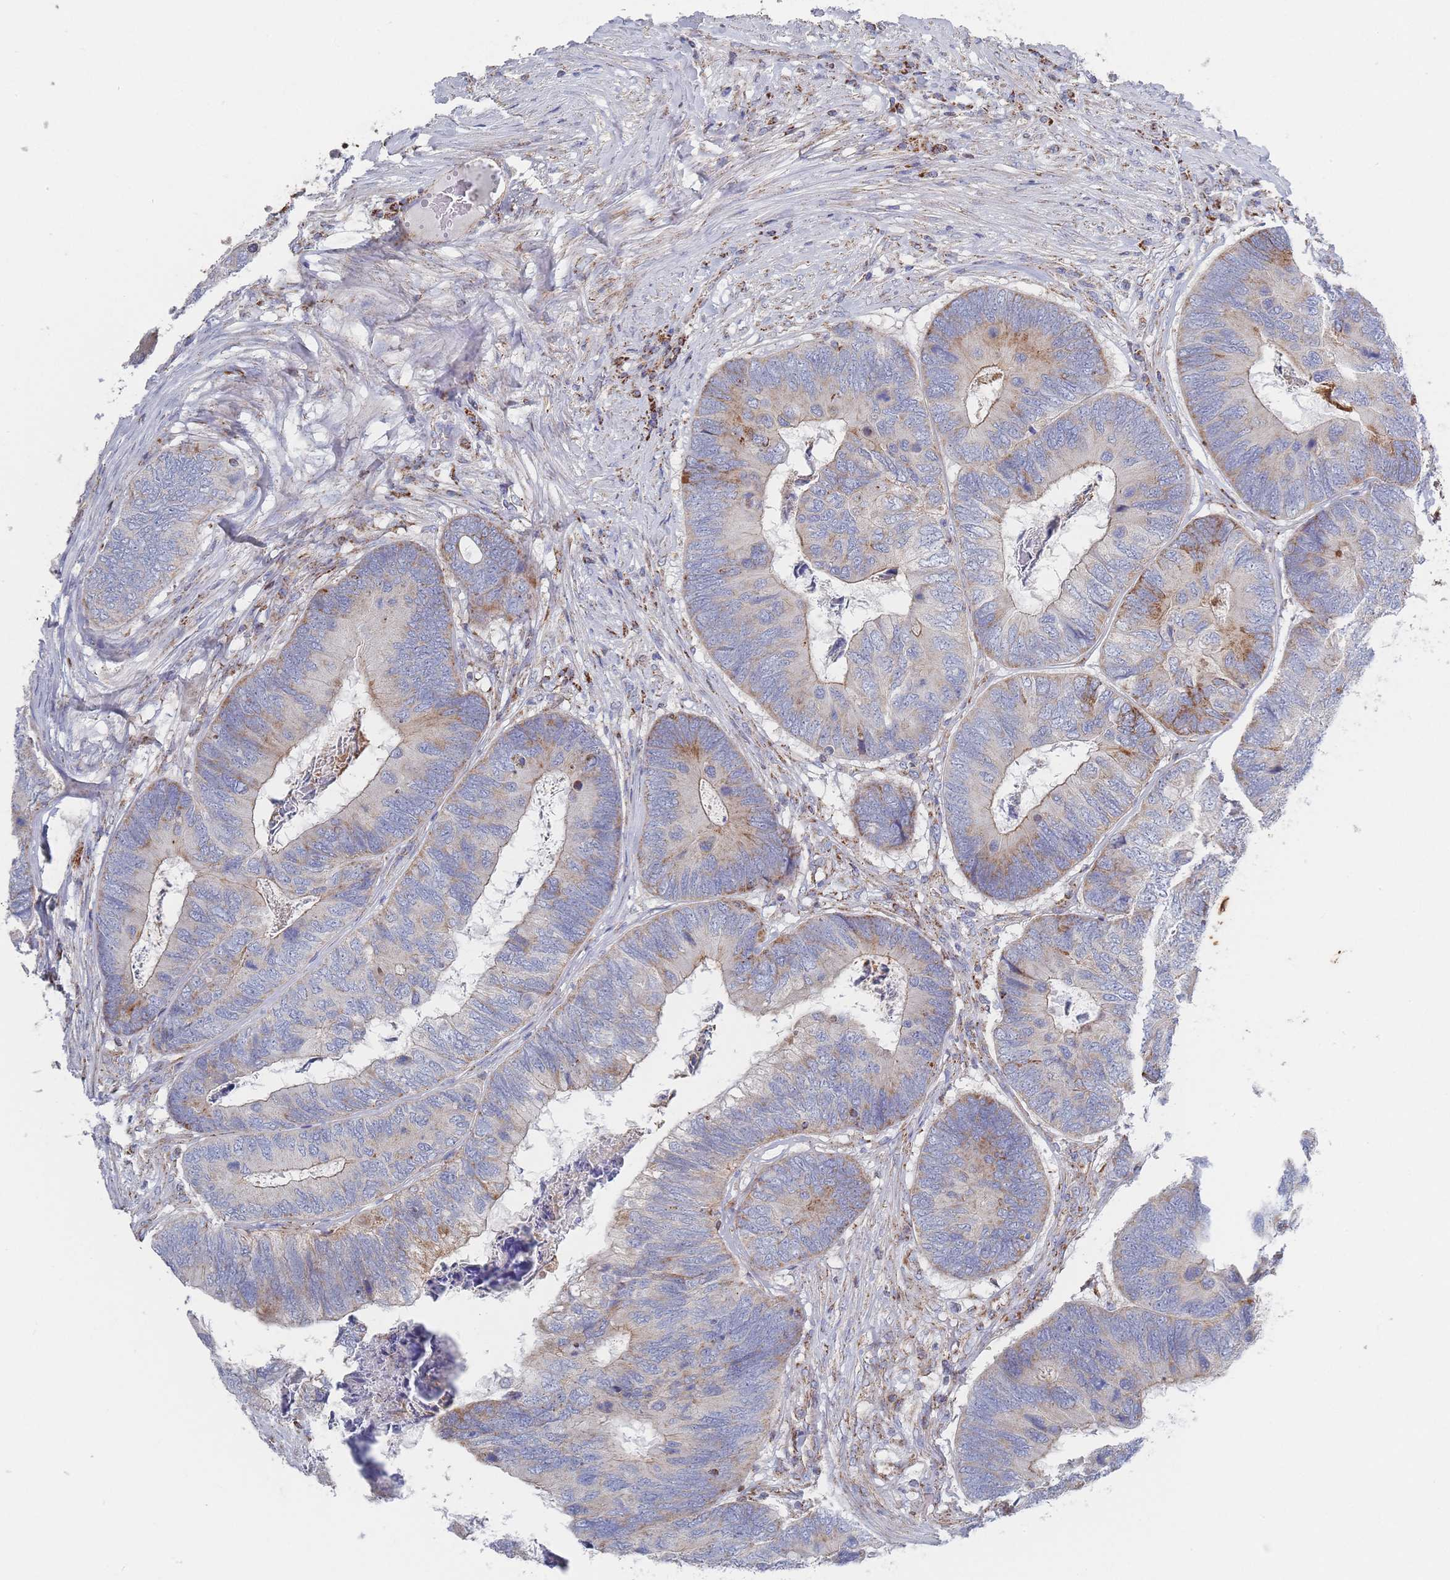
{"staining": {"intensity": "moderate", "quantity": "<25%", "location": "cytoplasmic/membranous"}, "tissue": "colorectal cancer", "cell_type": "Tumor cells", "image_type": "cancer", "snomed": [{"axis": "morphology", "description": "Adenocarcinoma, NOS"}, {"axis": "topography", "description": "Colon"}], "caption": "Immunohistochemical staining of human colorectal cancer (adenocarcinoma) demonstrates moderate cytoplasmic/membranous protein positivity in about <25% of tumor cells. Nuclei are stained in blue.", "gene": "IKZF4", "patient": {"sex": "female", "age": 67}}